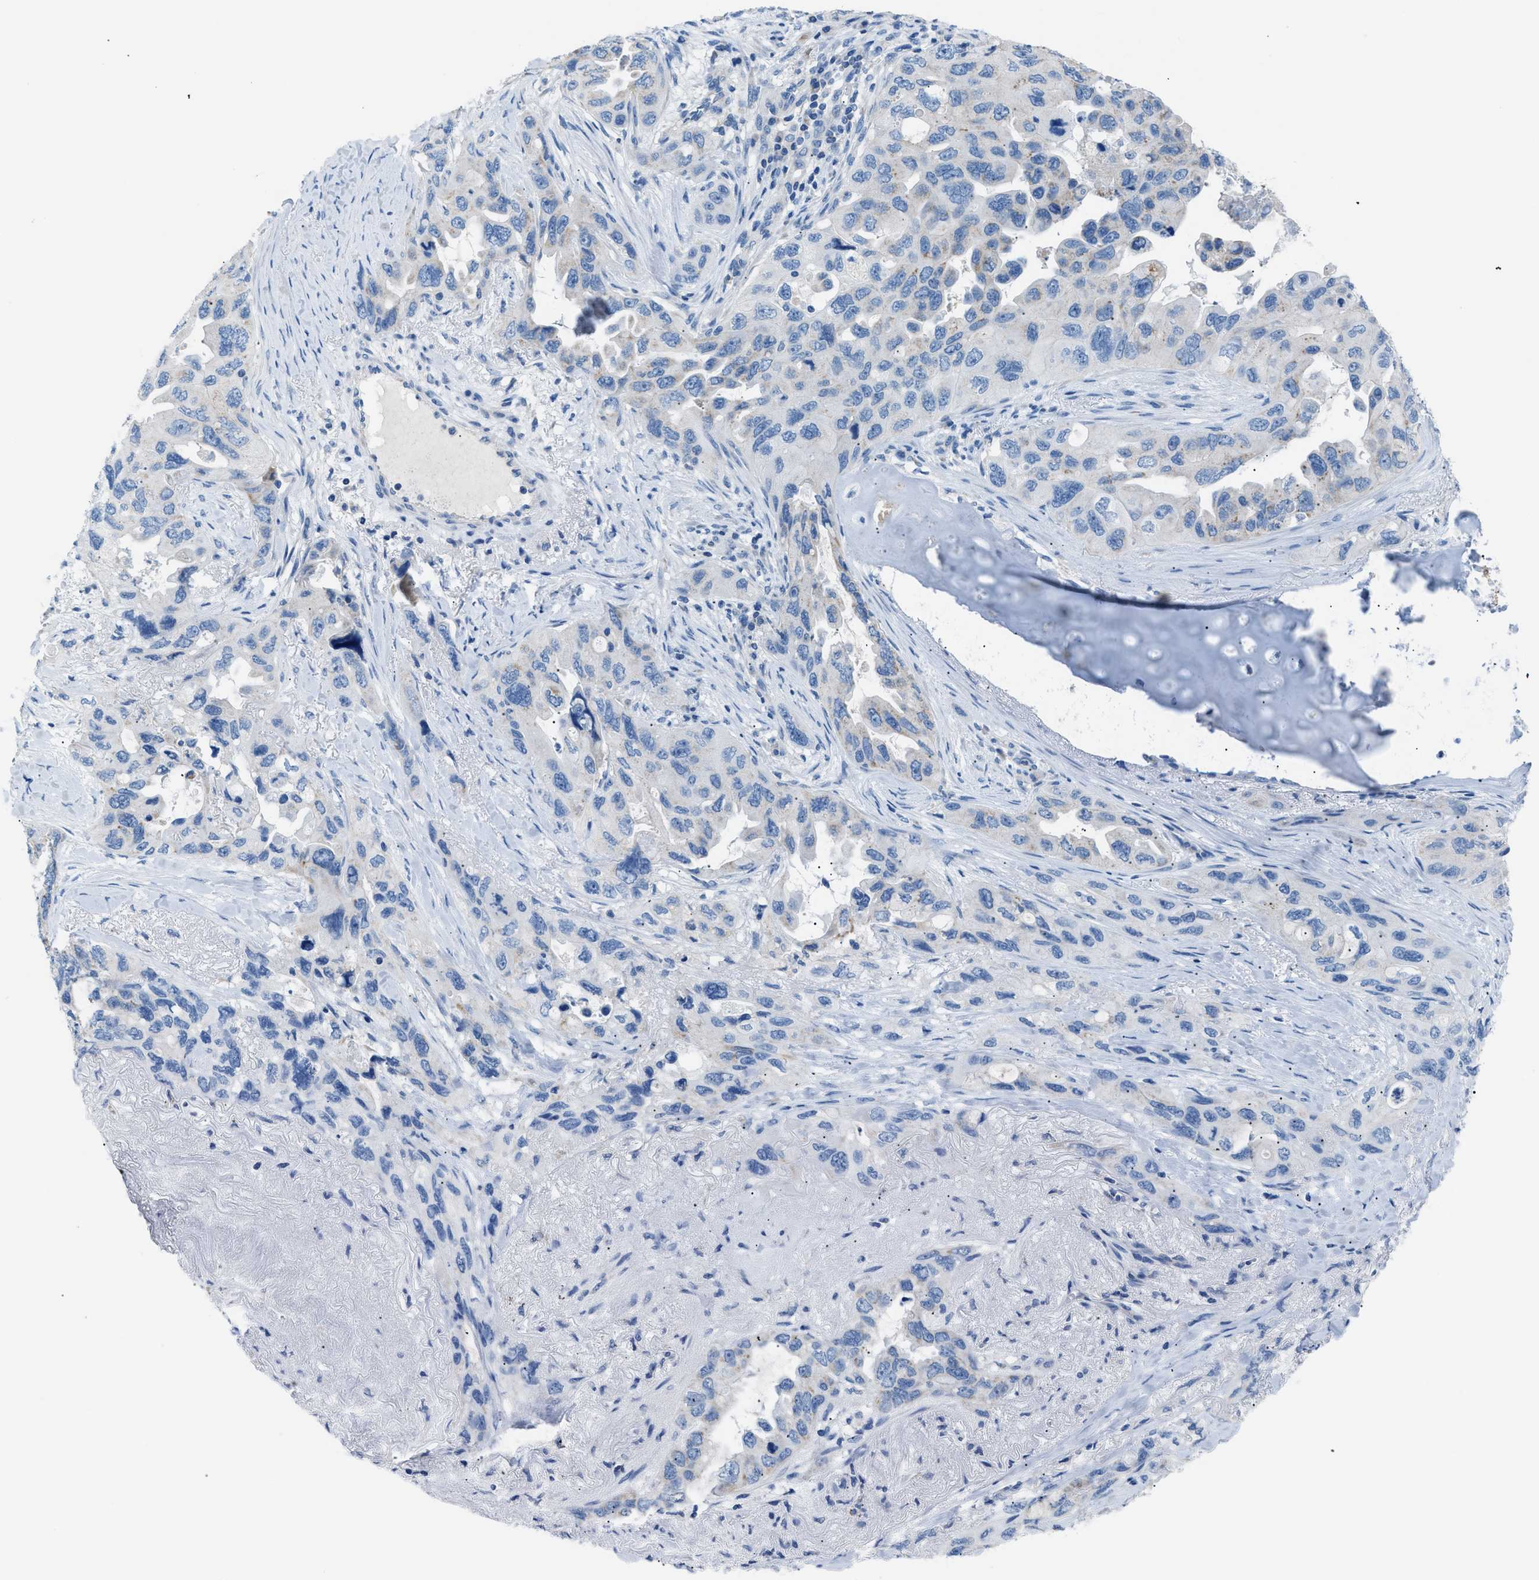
{"staining": {"intensity": "negative", "quantity": "none", "location": "none"}, "tissue": "lung cancer", "cell_type": "Tumor cells", "image_type": "cancer", "snomed": [{"axis": "morphology", "description": "Squamous cell carcinoma, NOS"}, {"axis": "topography", "description": "Lung"}], "caption": "A histopathology image of human lung cancer (squamous cell carcinoma) is negative for staining in tumor cells.", "gene": "ILDR1", "patient": {"sex": "female", "age": 73}}